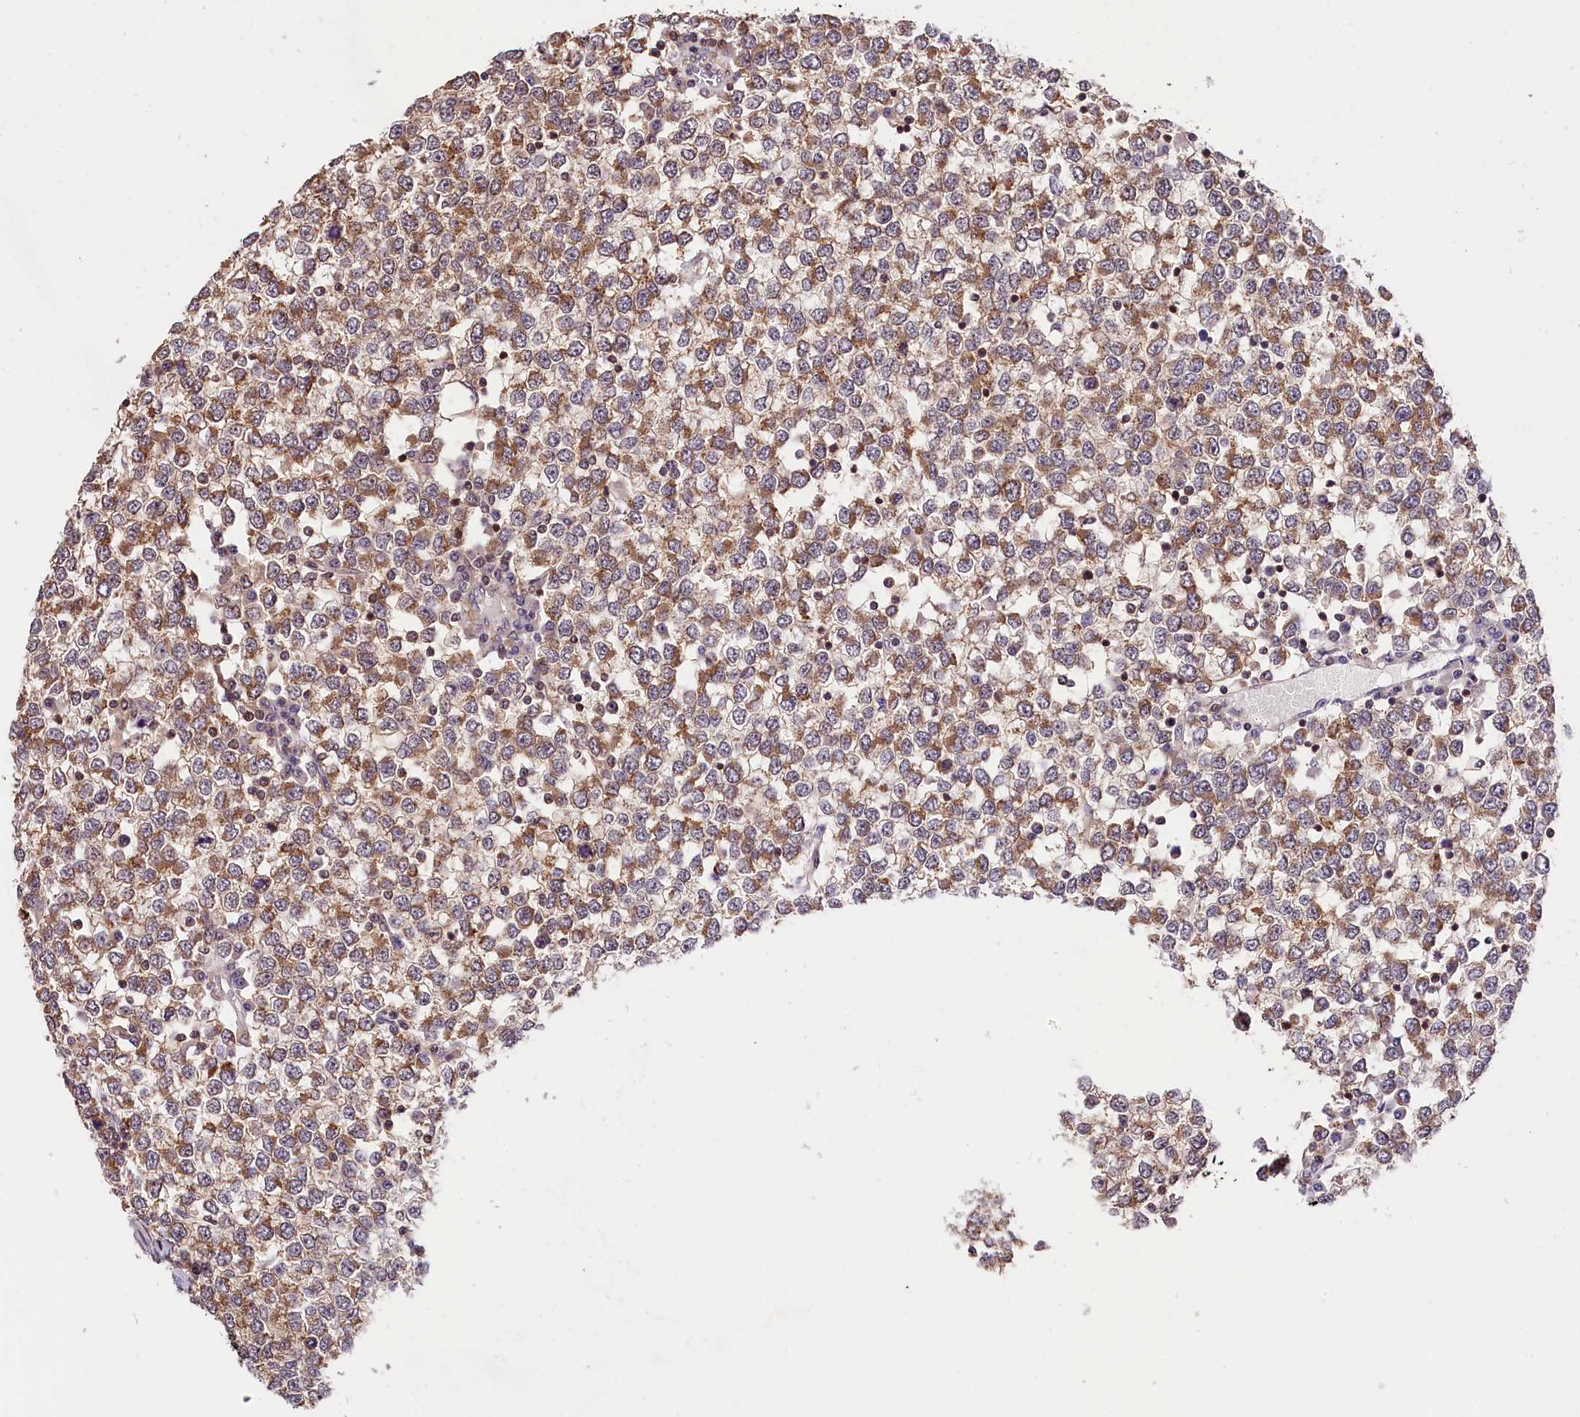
{"staining": {"intensity": "moderate", "quantity": "25%-75%", "location": "cytoplasmic/membranous"}, "tissue": "testis cancer", "cell_type": "Tumor cells", "image_type": "cancer", "snomed": [{"axis": "morphology", "description": "Seminoma, NOS"}, {"axis": "topography", "description": "Testis"}], "caption": "Moderate cytoplasmic/membranous staining is appreciated in approximately 25%-75% of tumor cells in testis seminoma.", "gene": "CHORDC1", "patient": {"sex": "male", "age": 65}}